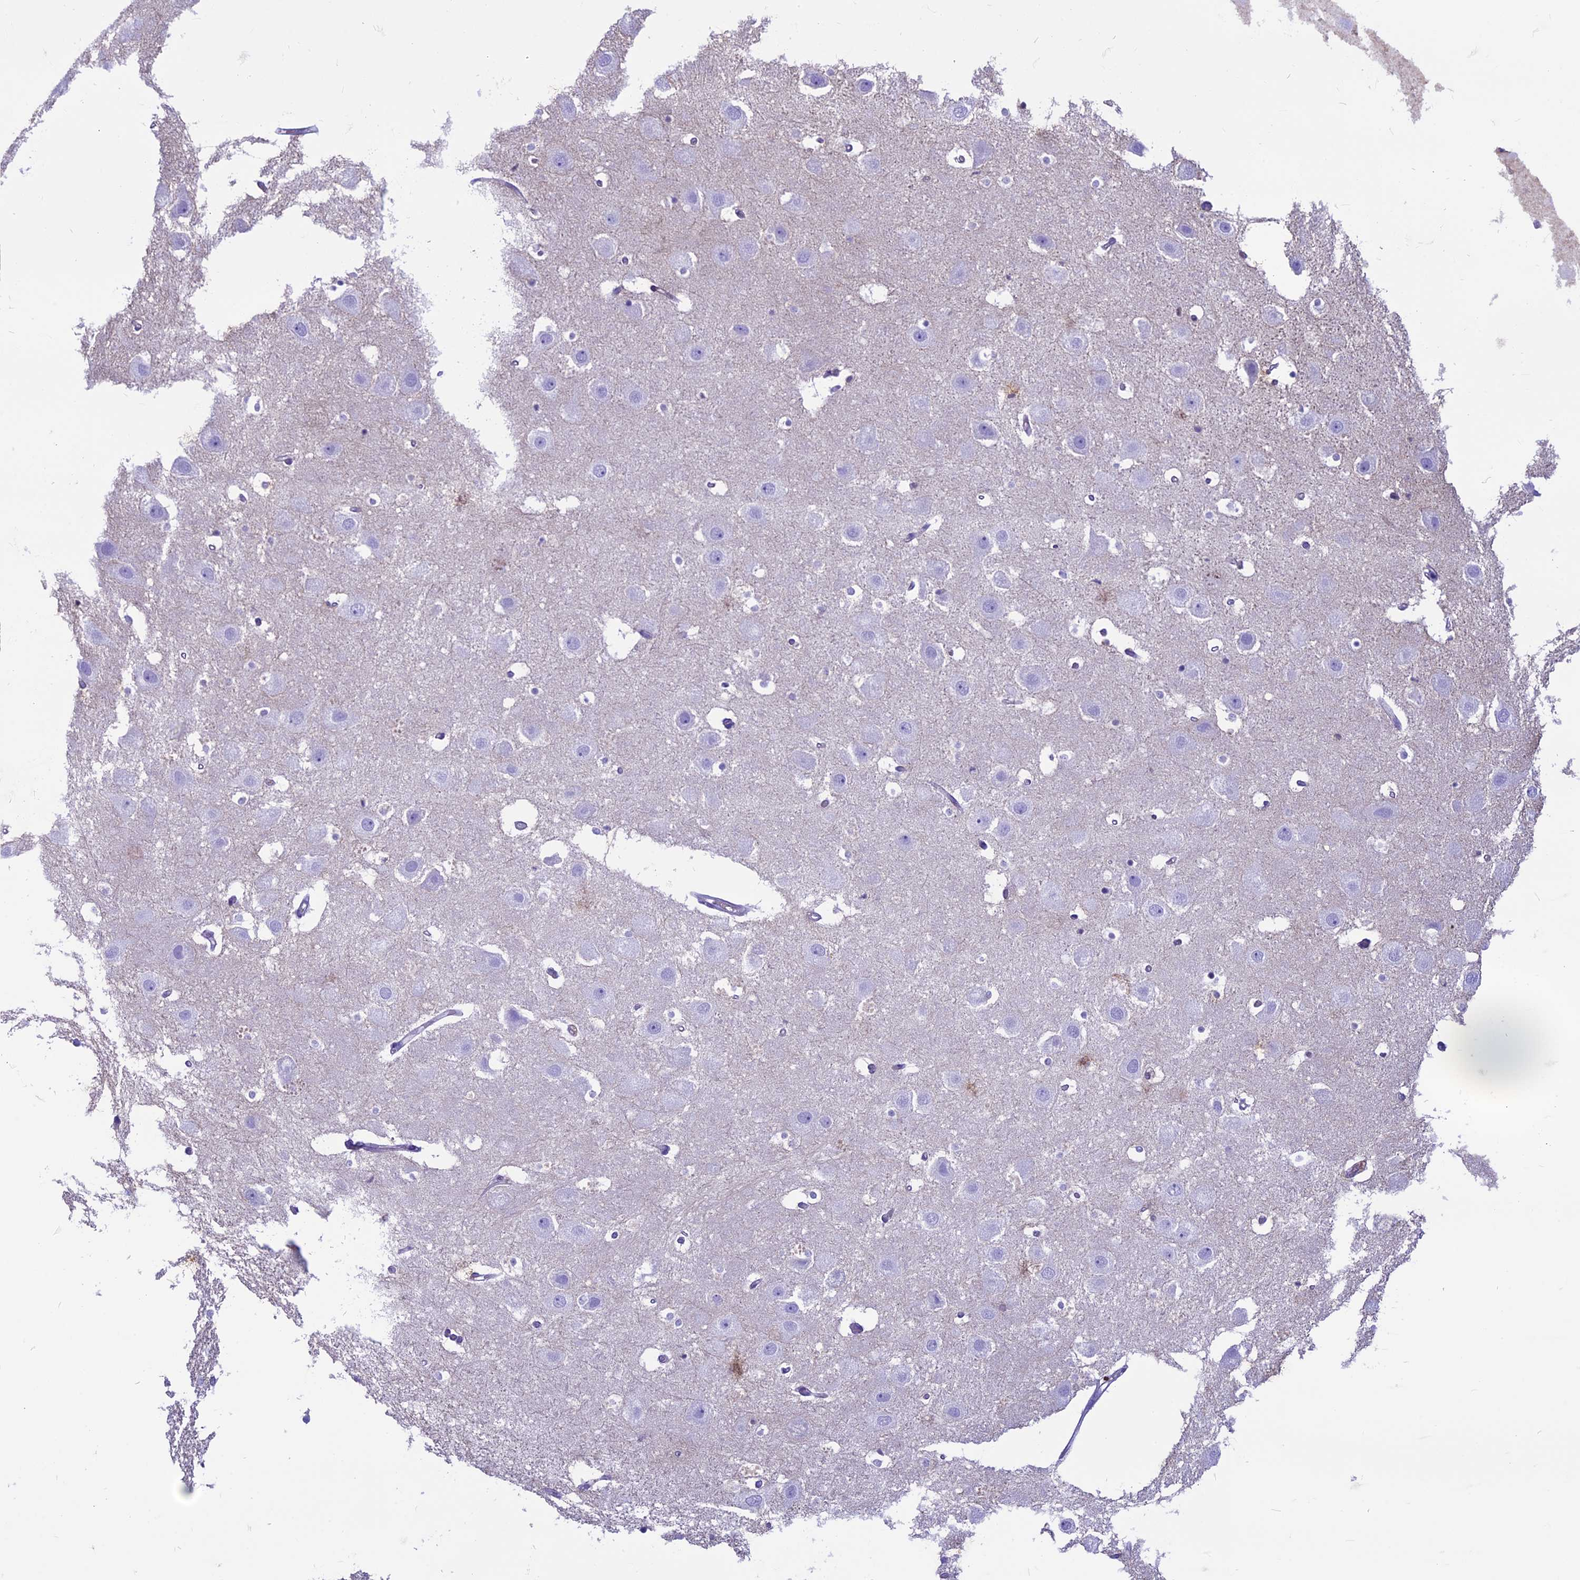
{"staining": {"intensity": "negative", "quantity": "none", "location": "none"}, "tissue": "hippocampus", "cell_type": "Glial cells", "image_type": "normal", "snomed": [{"axis": "morphology", "description": "Normal tissue, NOS"}, {"axis": "topography", "description": "Hippocampus"}], "caption": "This is a micrograph of immunohistochemistry staining of benign hippocampus, which shows no staining in glial cells. (Stains: DAB (3,3'-diaminobenzidine) immunohistochemistry with hematoxylin counter stain, Microscopy: brightfield microscopy at high magnification).", "gene": "CDAN1", "patient": {"sex": "female", "age": 52}}